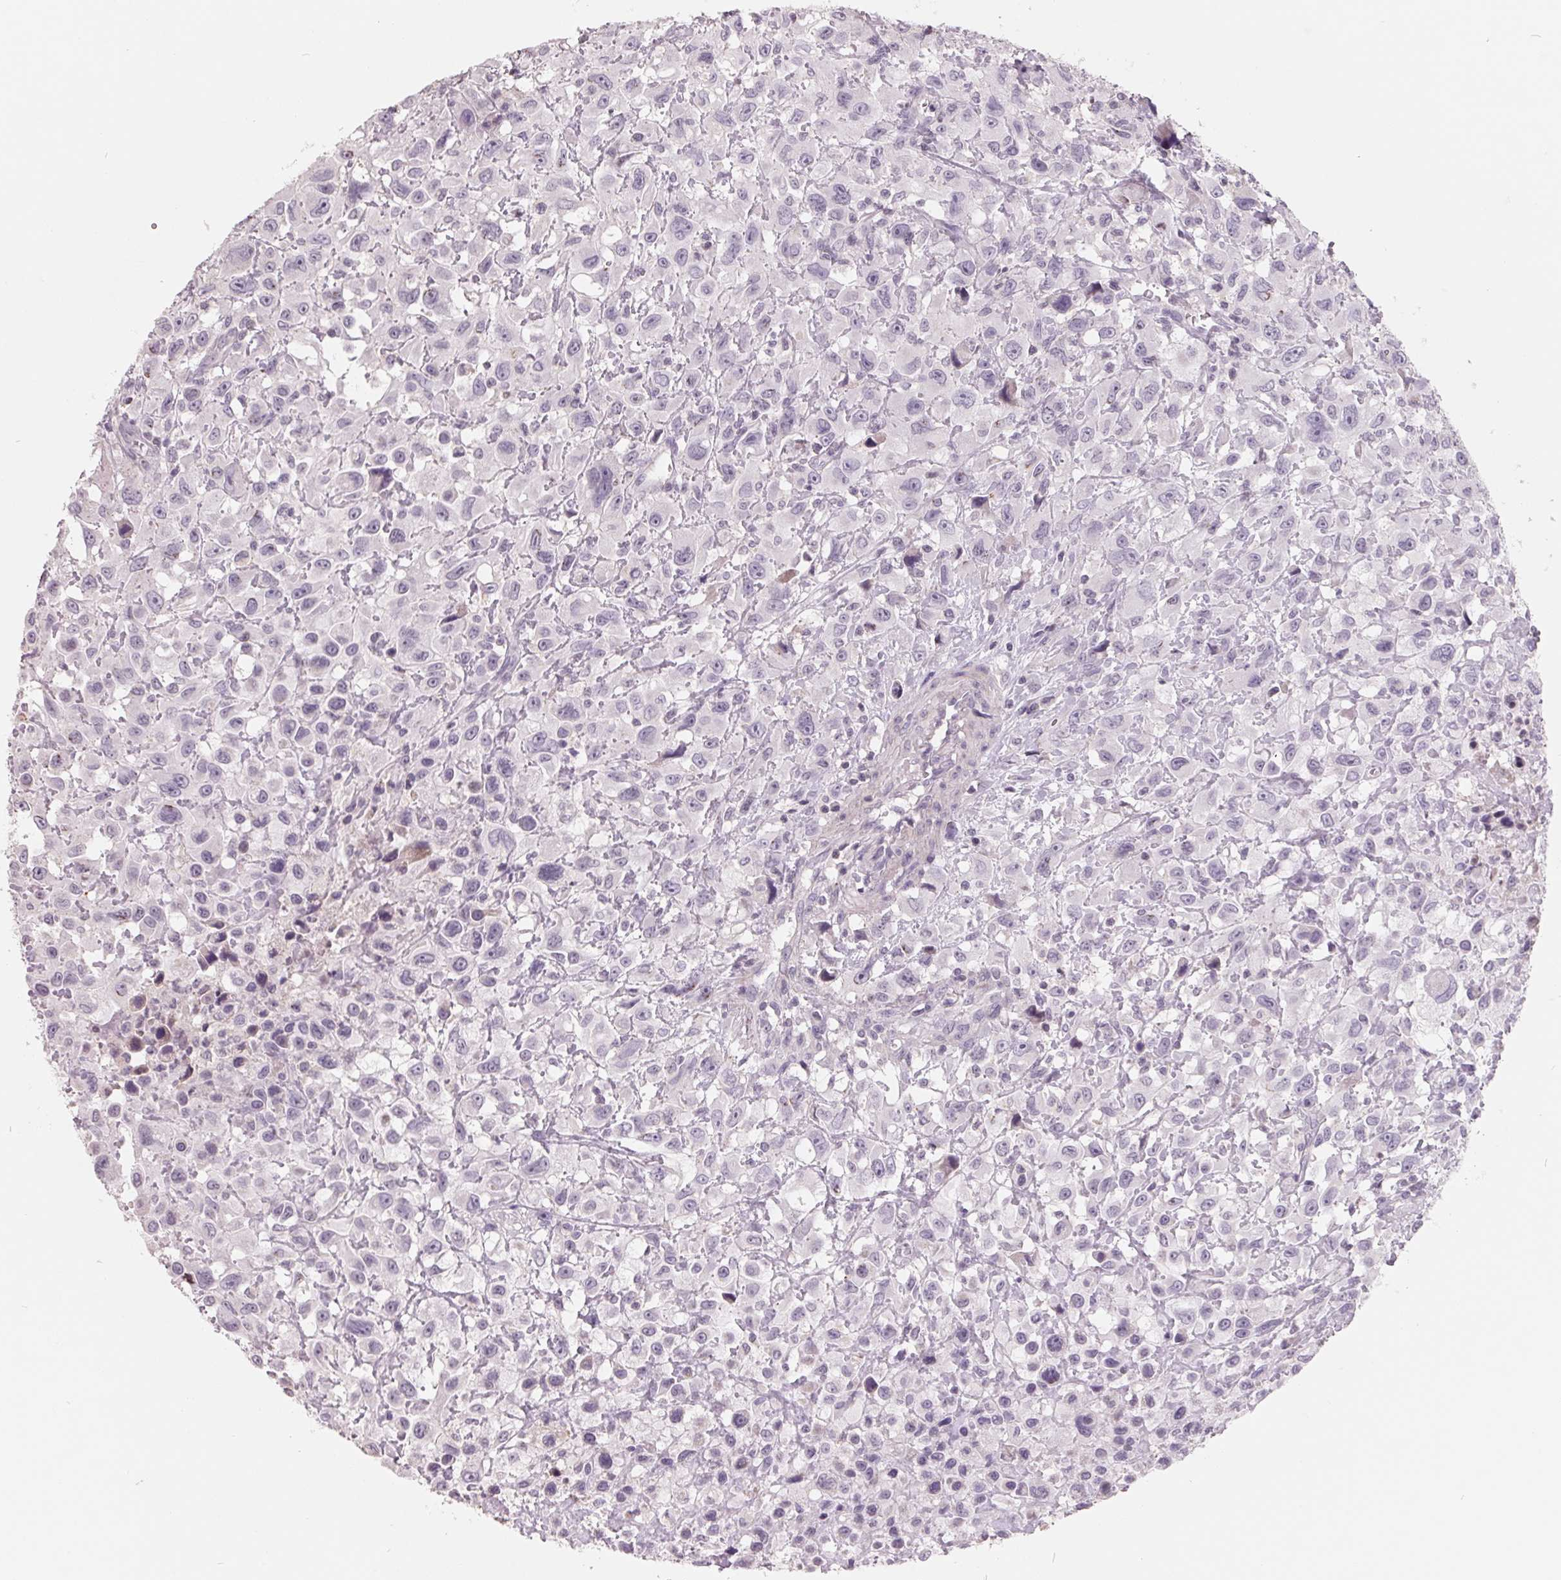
{"staining": {"intensity": "negative", "quantity": "none", "location": "none"}, "tissue": "head and neck cancer", "cell_type": "Tumor cells", "image_type": "cancer", "snomed": [{"axis": "morphology", "description": "Squamous cell carcinoma, NOS"}, {"axis": "morphology", "description": "Squamous cell carcinoma, metastatic, NOS"}, {"axis": "topography", "description": "Oral tissue"}, {"axis": "topography", "description": "Head-Neck"}], "caption": "High power microscopy histopathology image of an immunohistochemistry (IHC) photomicrograph of head and neck cancer, revealing no significant expression in tumor cells.", "gene": "FTCD", "patient": {"sex": "female", "age": 85}}